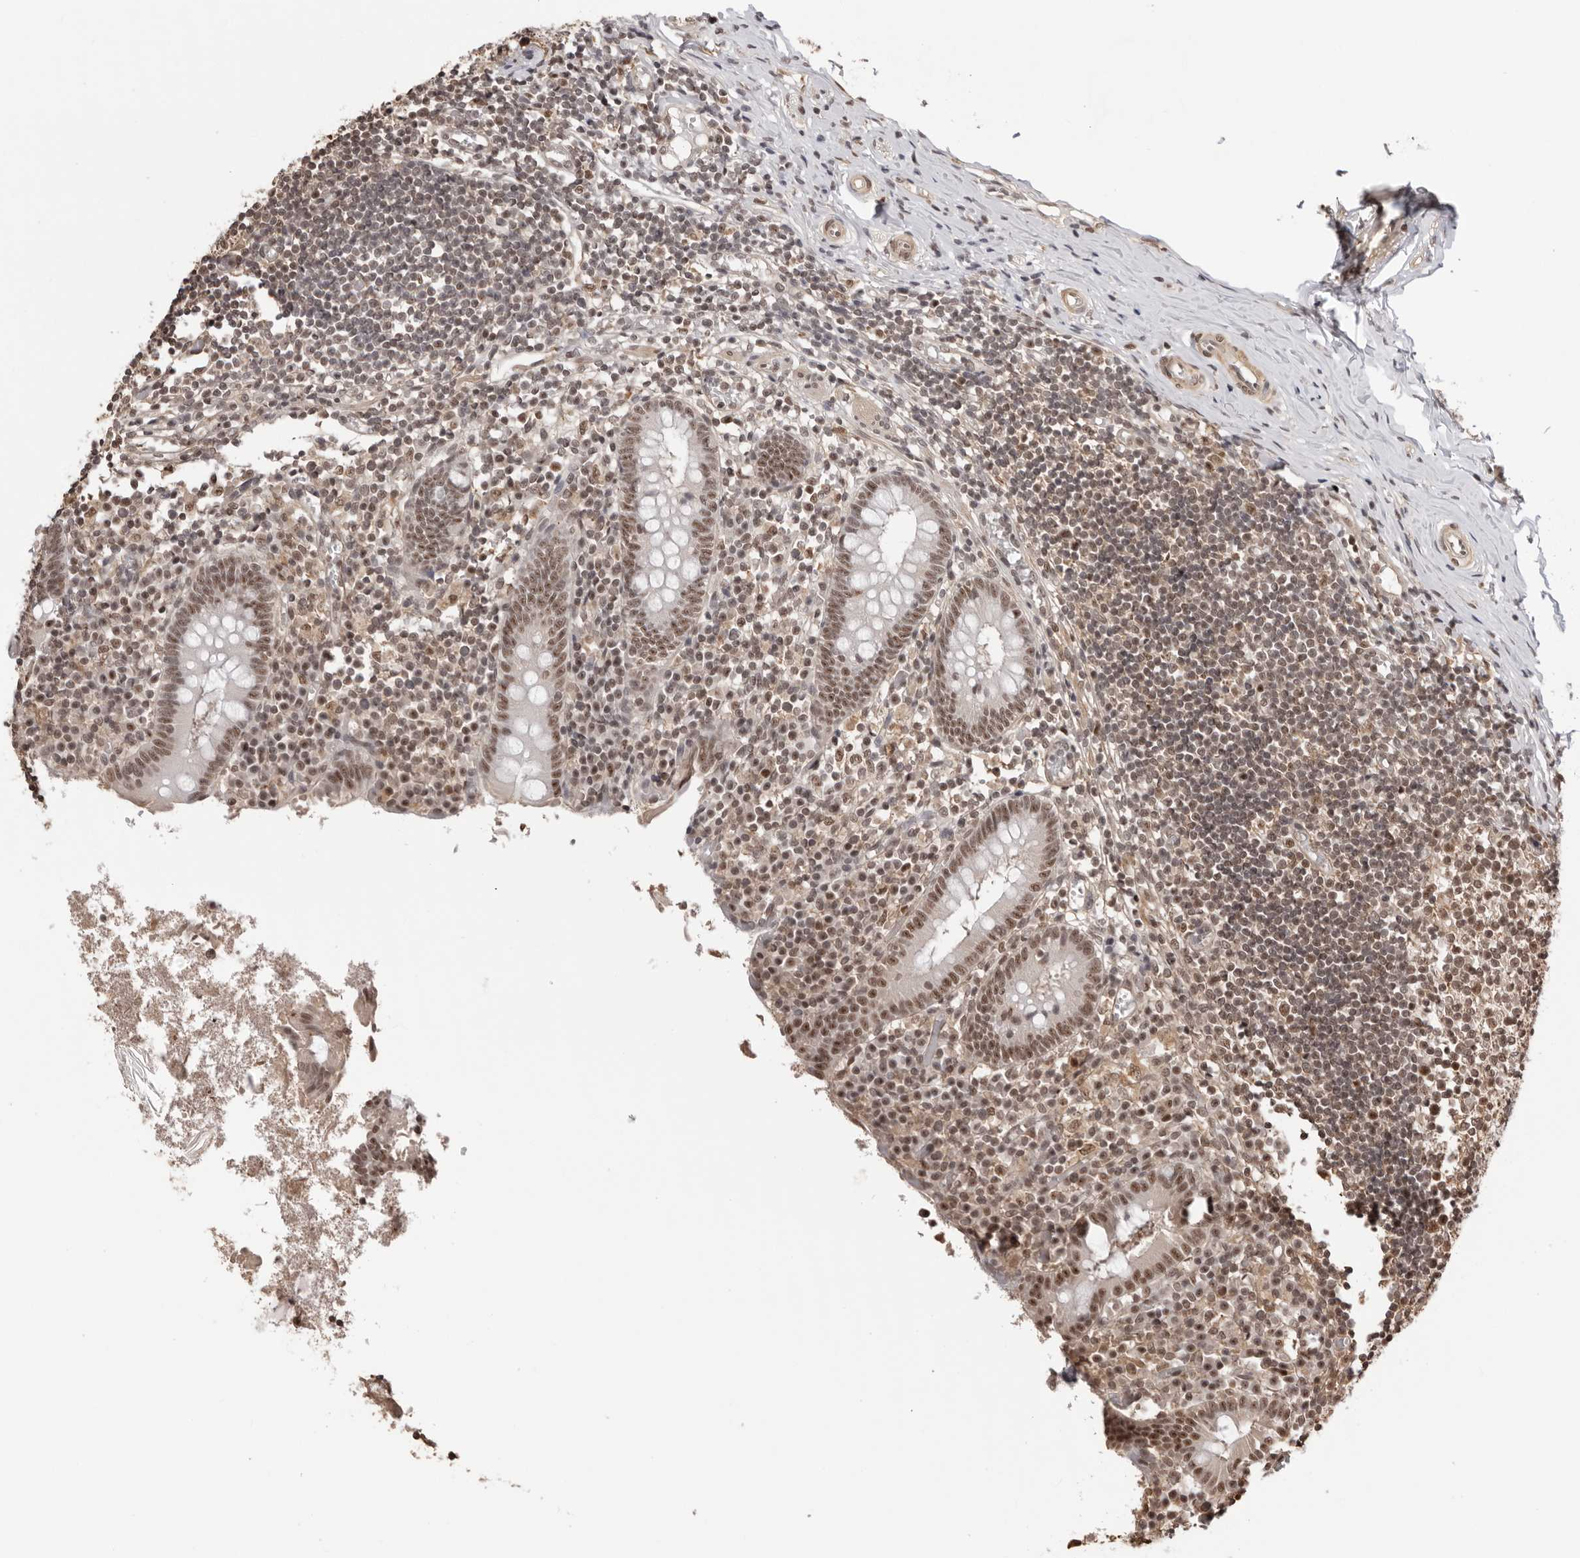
{"staining": {"intensity": "moderate", "quantity": ">75%", "location": "cytoplasmic/membranous,nuclear"}, "tissue": "appendix", "cell_type": "Glandular cells", "image_type": "normal", "snomed": [{"axis": "morphology", "description": "Normal tissue, NOS"}, {"axis": "topography", "description": "Appendix"}], "caption": "Glandular cells show medium levels of moderate cytoplasmic/membranous,nuclear expression in approximately >75% of cells in unremarkable human appendix. The staining was performed using DAB, with brown indicating positive protein expression. Nuclei are stained blue with hematoxylin.", "gene": "SDE2", "patient": {"sex": "female", "age": 17}}